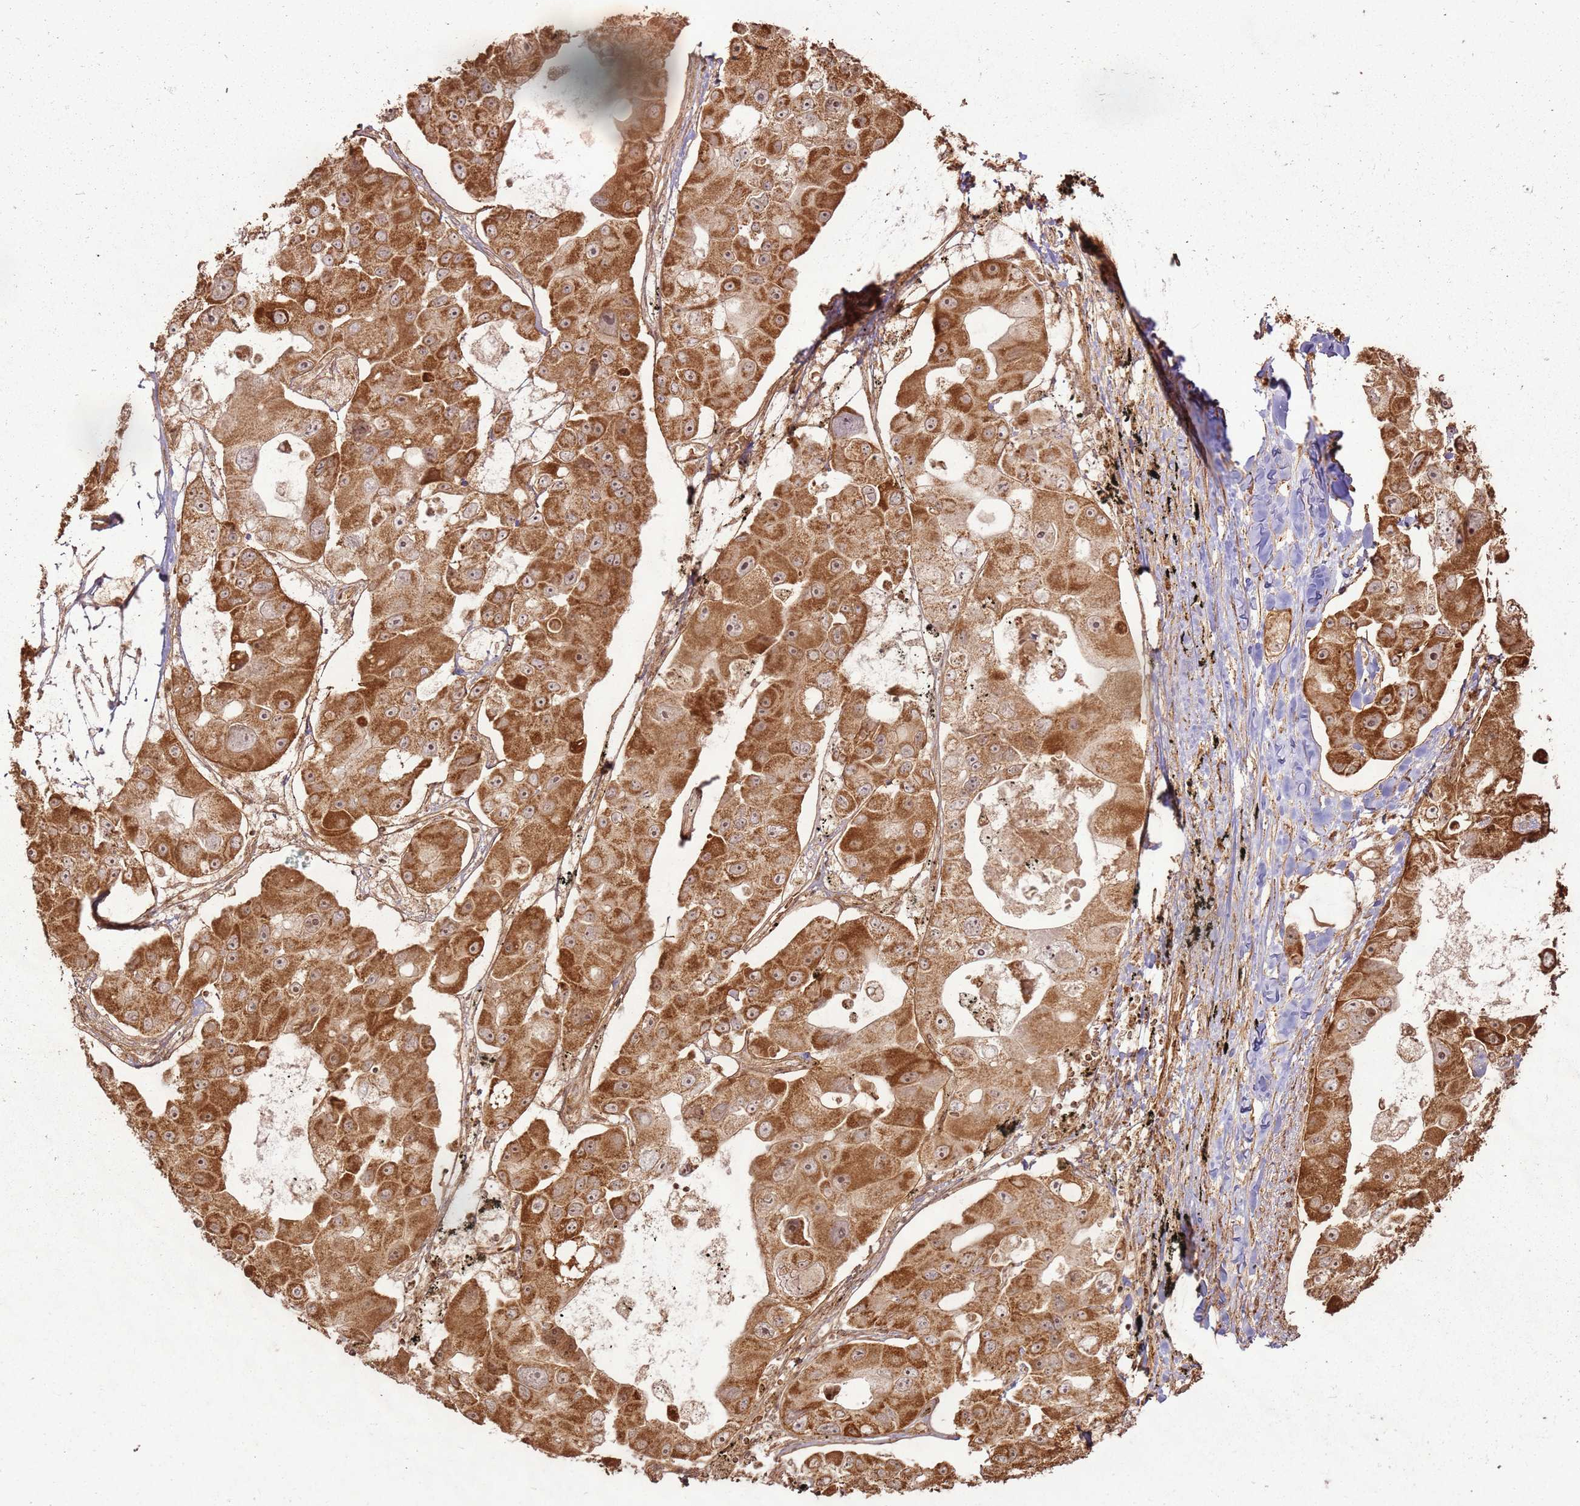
{"staining": {"intensity": "strong", "quantity": ">75%", "location": "cytoplasmic/membranous,nuclear"}, "tissue": "lung cancer", "cell_type": "Tumor cells", "image_type": "cancer", "snomed": [{"axis": "morphology", "description": "Adenocarcinoma, NOS"}, {"axis": "topography", "description": "Lung"}], "caption": "There is high levels of strong cytoplasmic/membranous and nuclear positivity in tumor cells of adenocarcinoma (lung), as demonstrated by immunohistochemical staining (brown color).", "gene": "MRPS6", "patient": {"sex": "female", "age": 54}}